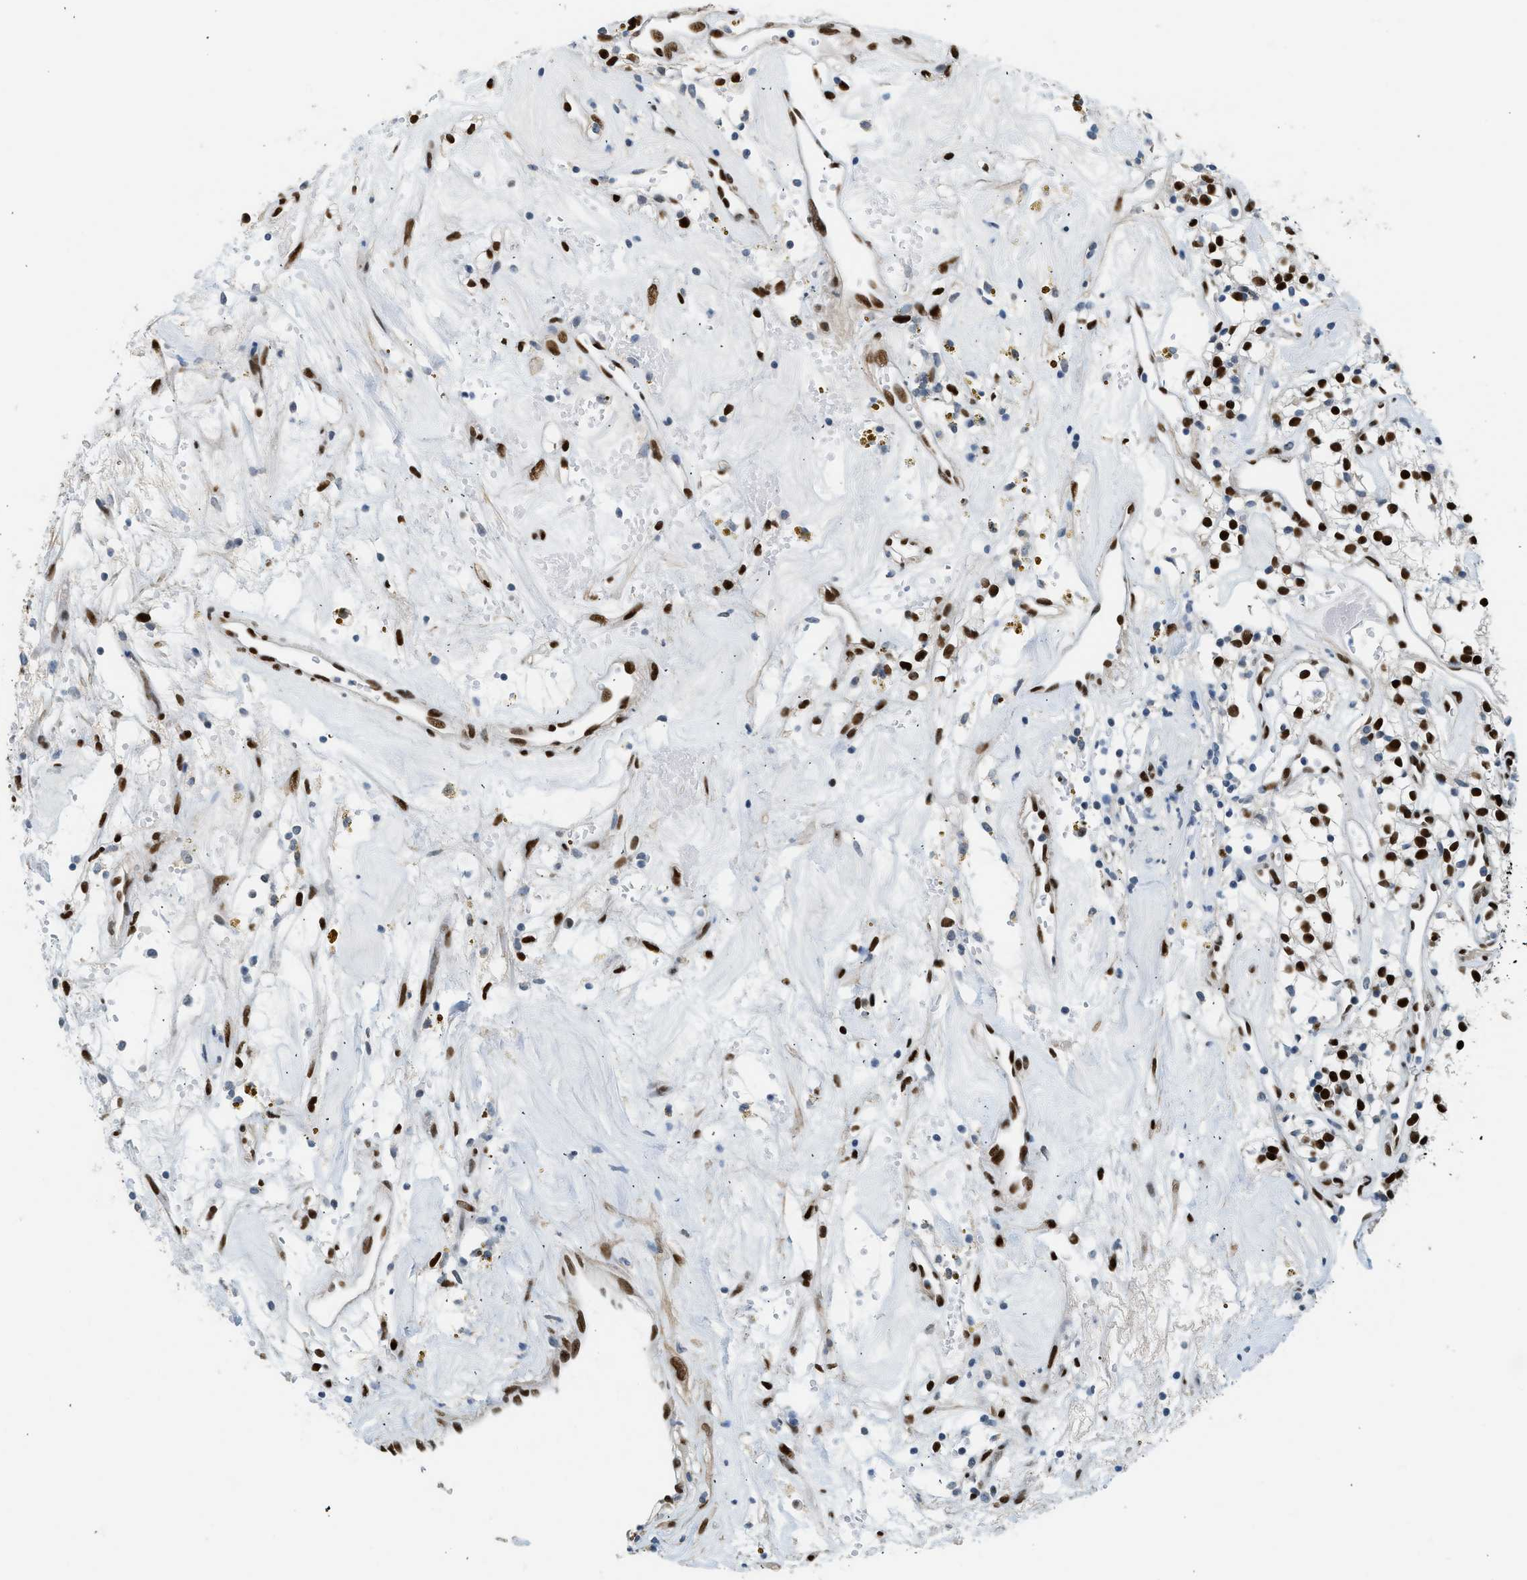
{"staining": {"intensity": "strong", "quantity": ">75%", "location": "nuclear"}, "tissue": "renal cancer", "cell_type": "Tumor cells", "image_type": "cancer", "snomed": [{"axis": "morphology", "description": "Adenocarcinoma, NOS"}, {"axis": "topography", "description": "Kidney"}], "caption": "Human renal adenocarcinoma stained with a brown dye shows strong nuclear positive expression in about >75% of tumor cells.", "gene": "ZBTB20", "patient": {"sex": "male", "age": 59}}